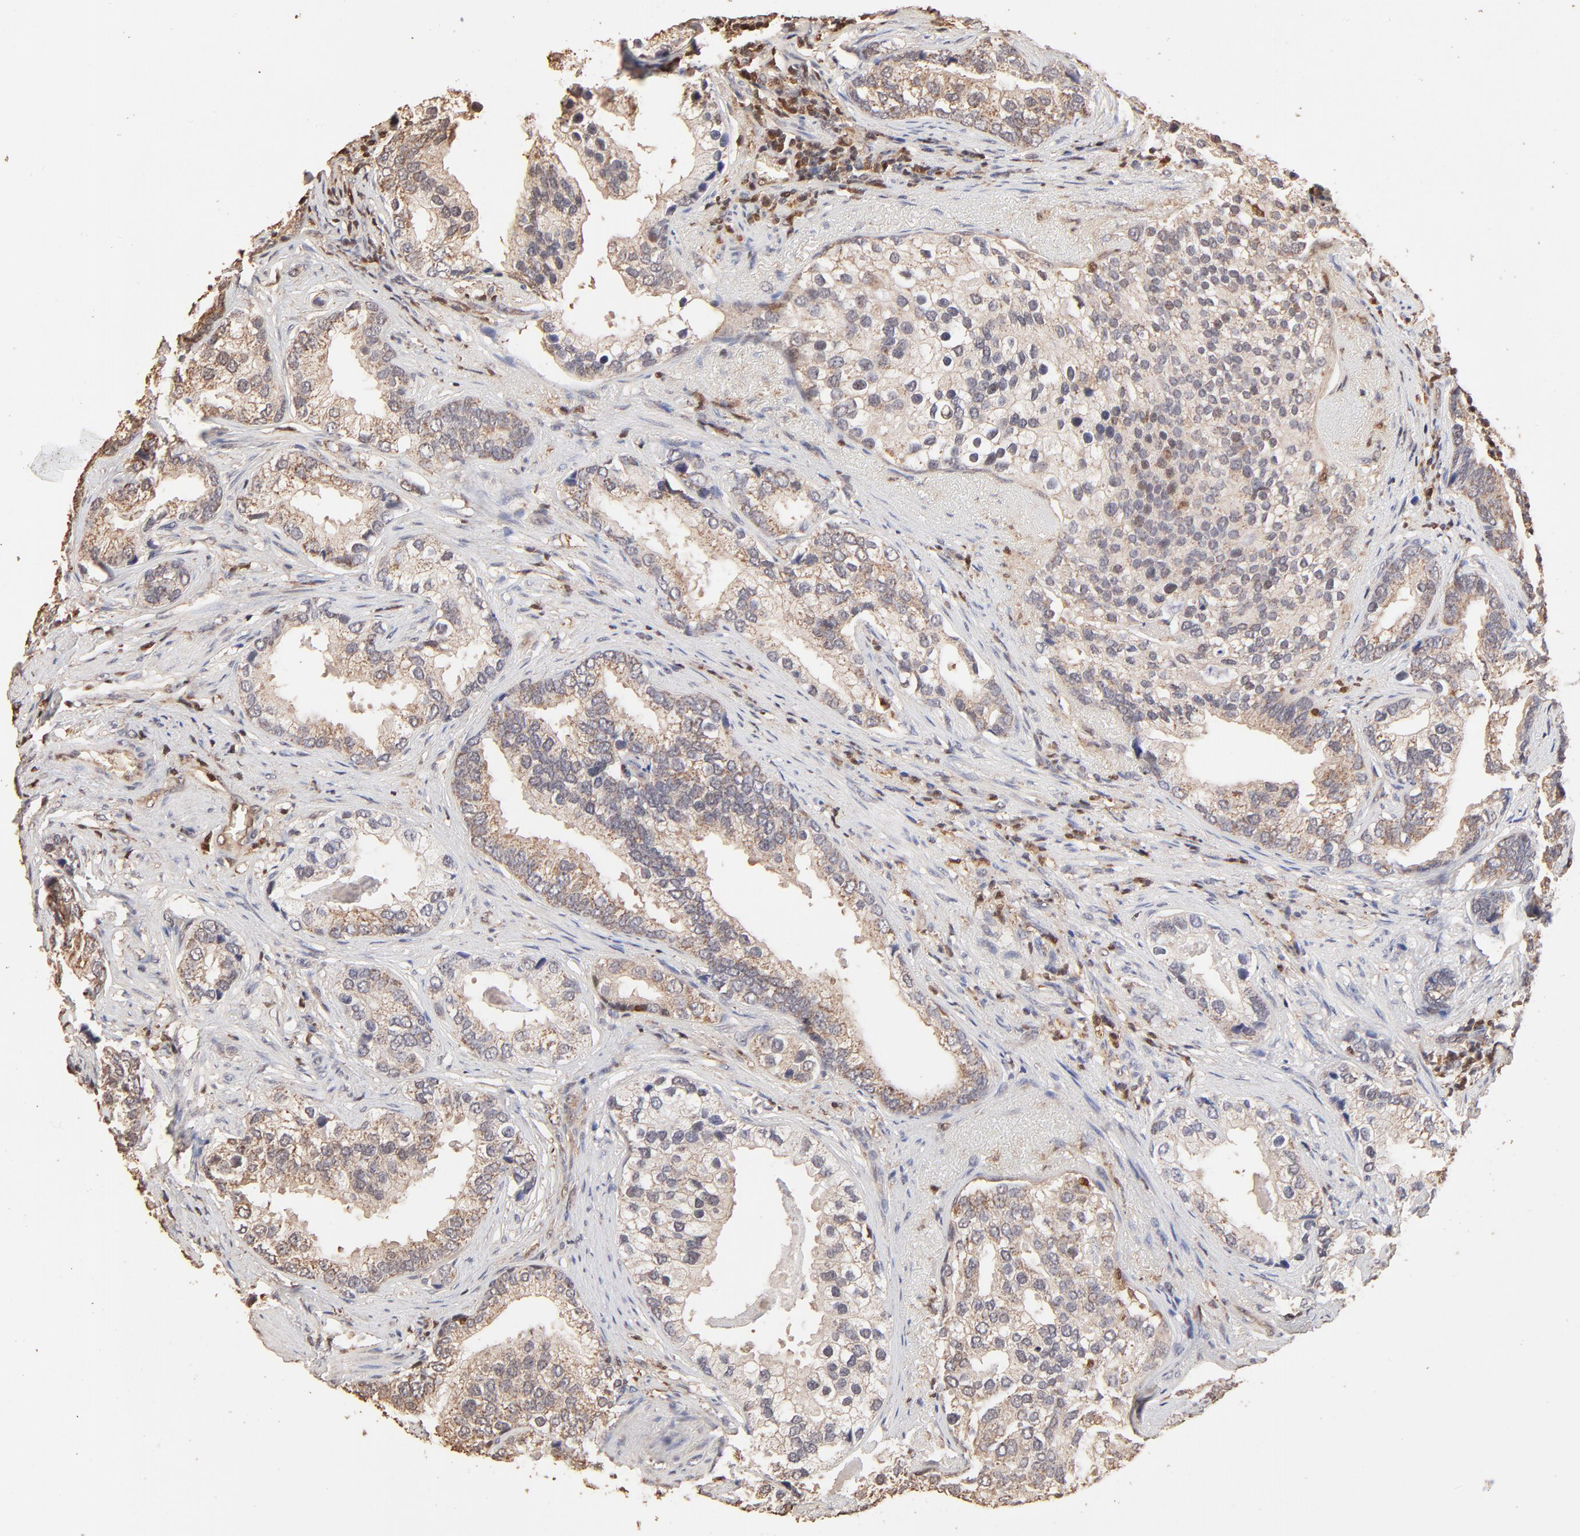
{"staining": {"intensity": "weak", "quantity": ">75%", "location": "cytoplasmic/membranous"}, "tissue": "prostate cancer", "cell_type": "Tumor cells", "image_type": "cancer", "snomed": [{"axis": "morphology", "description": "Adenocarcinoma, Low grade"}, {"axis": "topography", "description": "Prostate"}], "caption": "The immunohistochemical stain shows weak cytoplasmic/membranous positivity in tumor cells of prostate cancer tissue. (IHC, brightfield microscopy, high magnification).", "gene": "CASP1", "patient": {"sex": "male", "age": 71}}